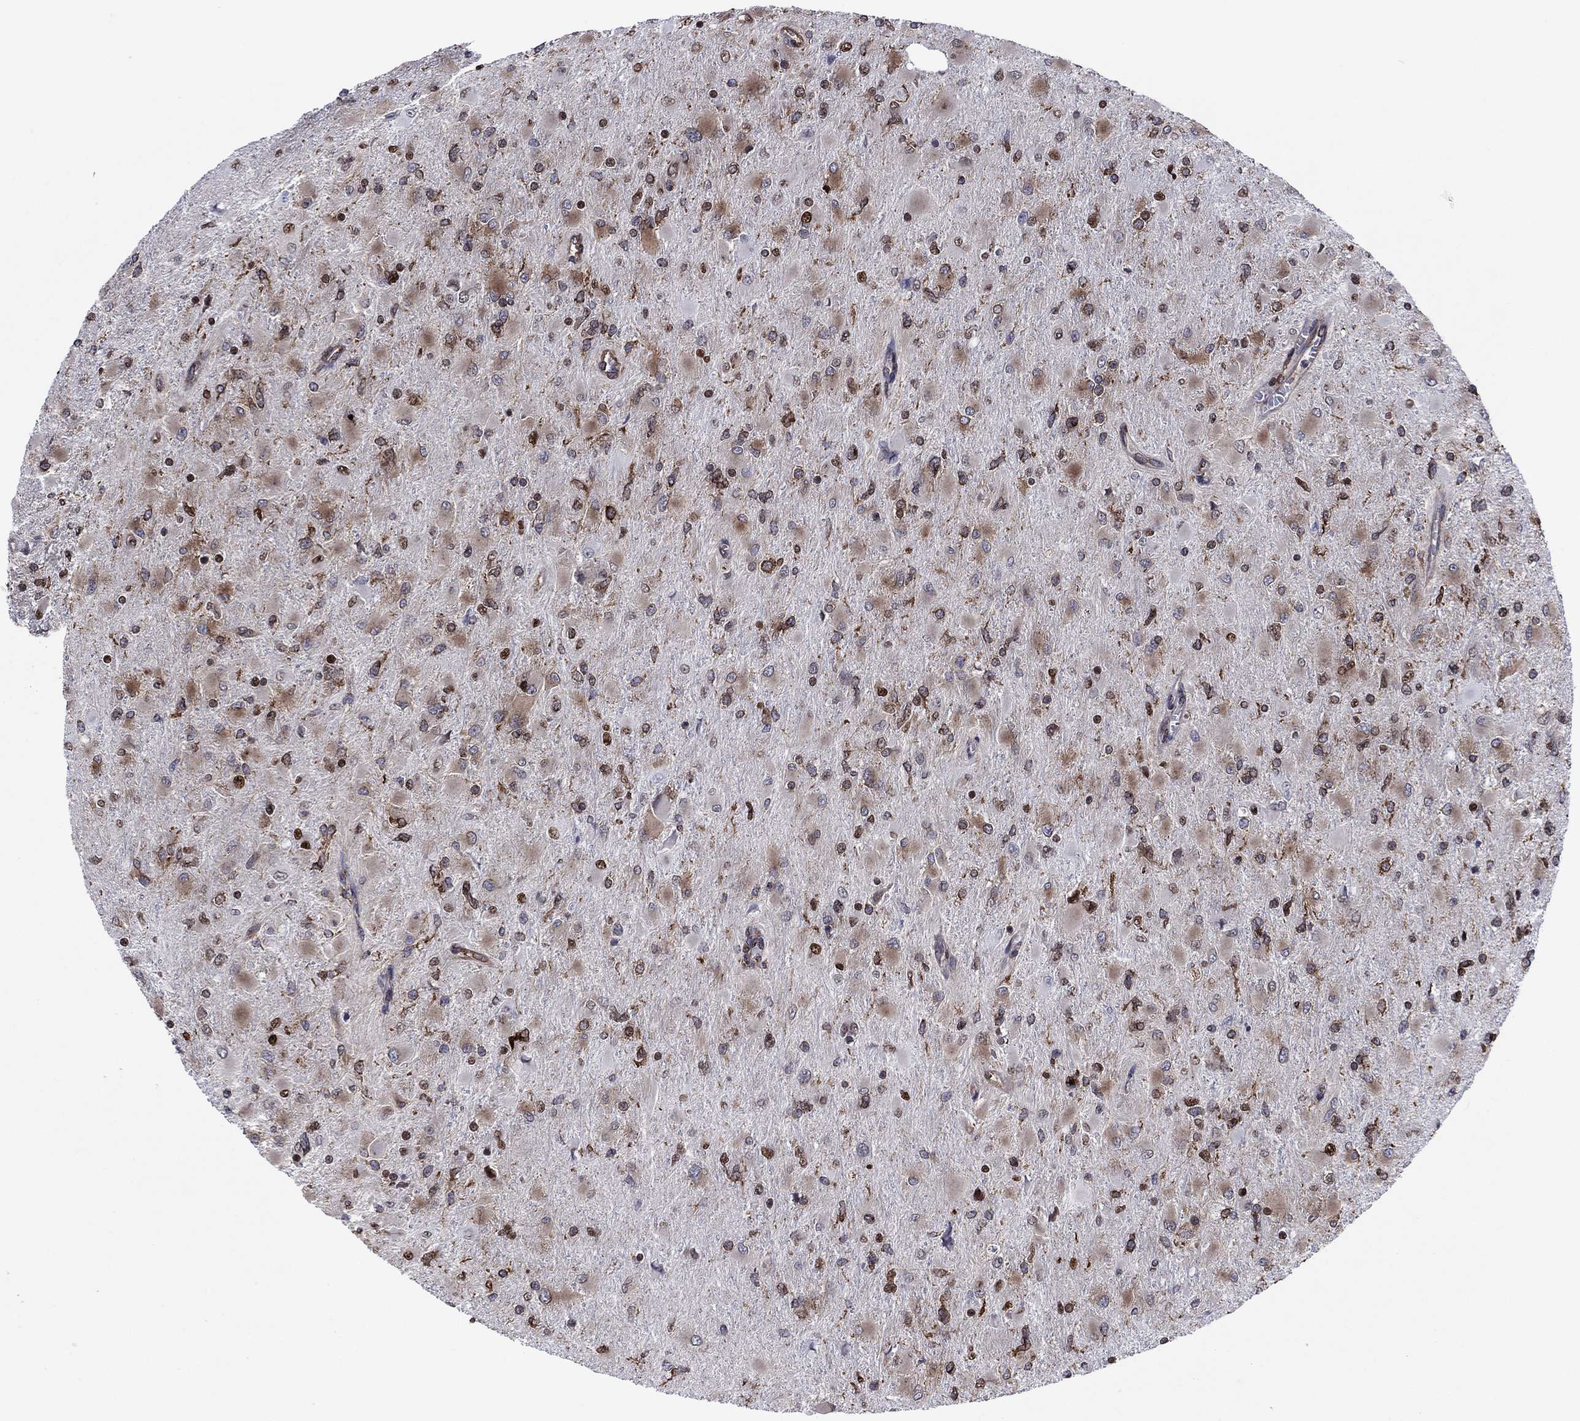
{"staining": {"intensity": "strong", "quantity": "<25%", "location": "cytoplasmic/membranous,nuclear"}, "tissue": "glioma", "cell_type": "Tumor cells", "image_type": "cancer", "snomed": [{"axis": "morphology", "description": "Glioma, malignant, High grade"}, {"axis": "topography", "description": "Cerebral cortex"}], "caption": "This photomicrograph shows malignant high-grade glioma stained with immunohistochemistry (IHC) to label a protein in brown. The cytoplasmic/membranous and nuclear of tumor cells show strong positivity for the protein. Nuclei are counter-stained blue.", "gene": "YBX1", "patient": {"sex": "female", "age": 36}}